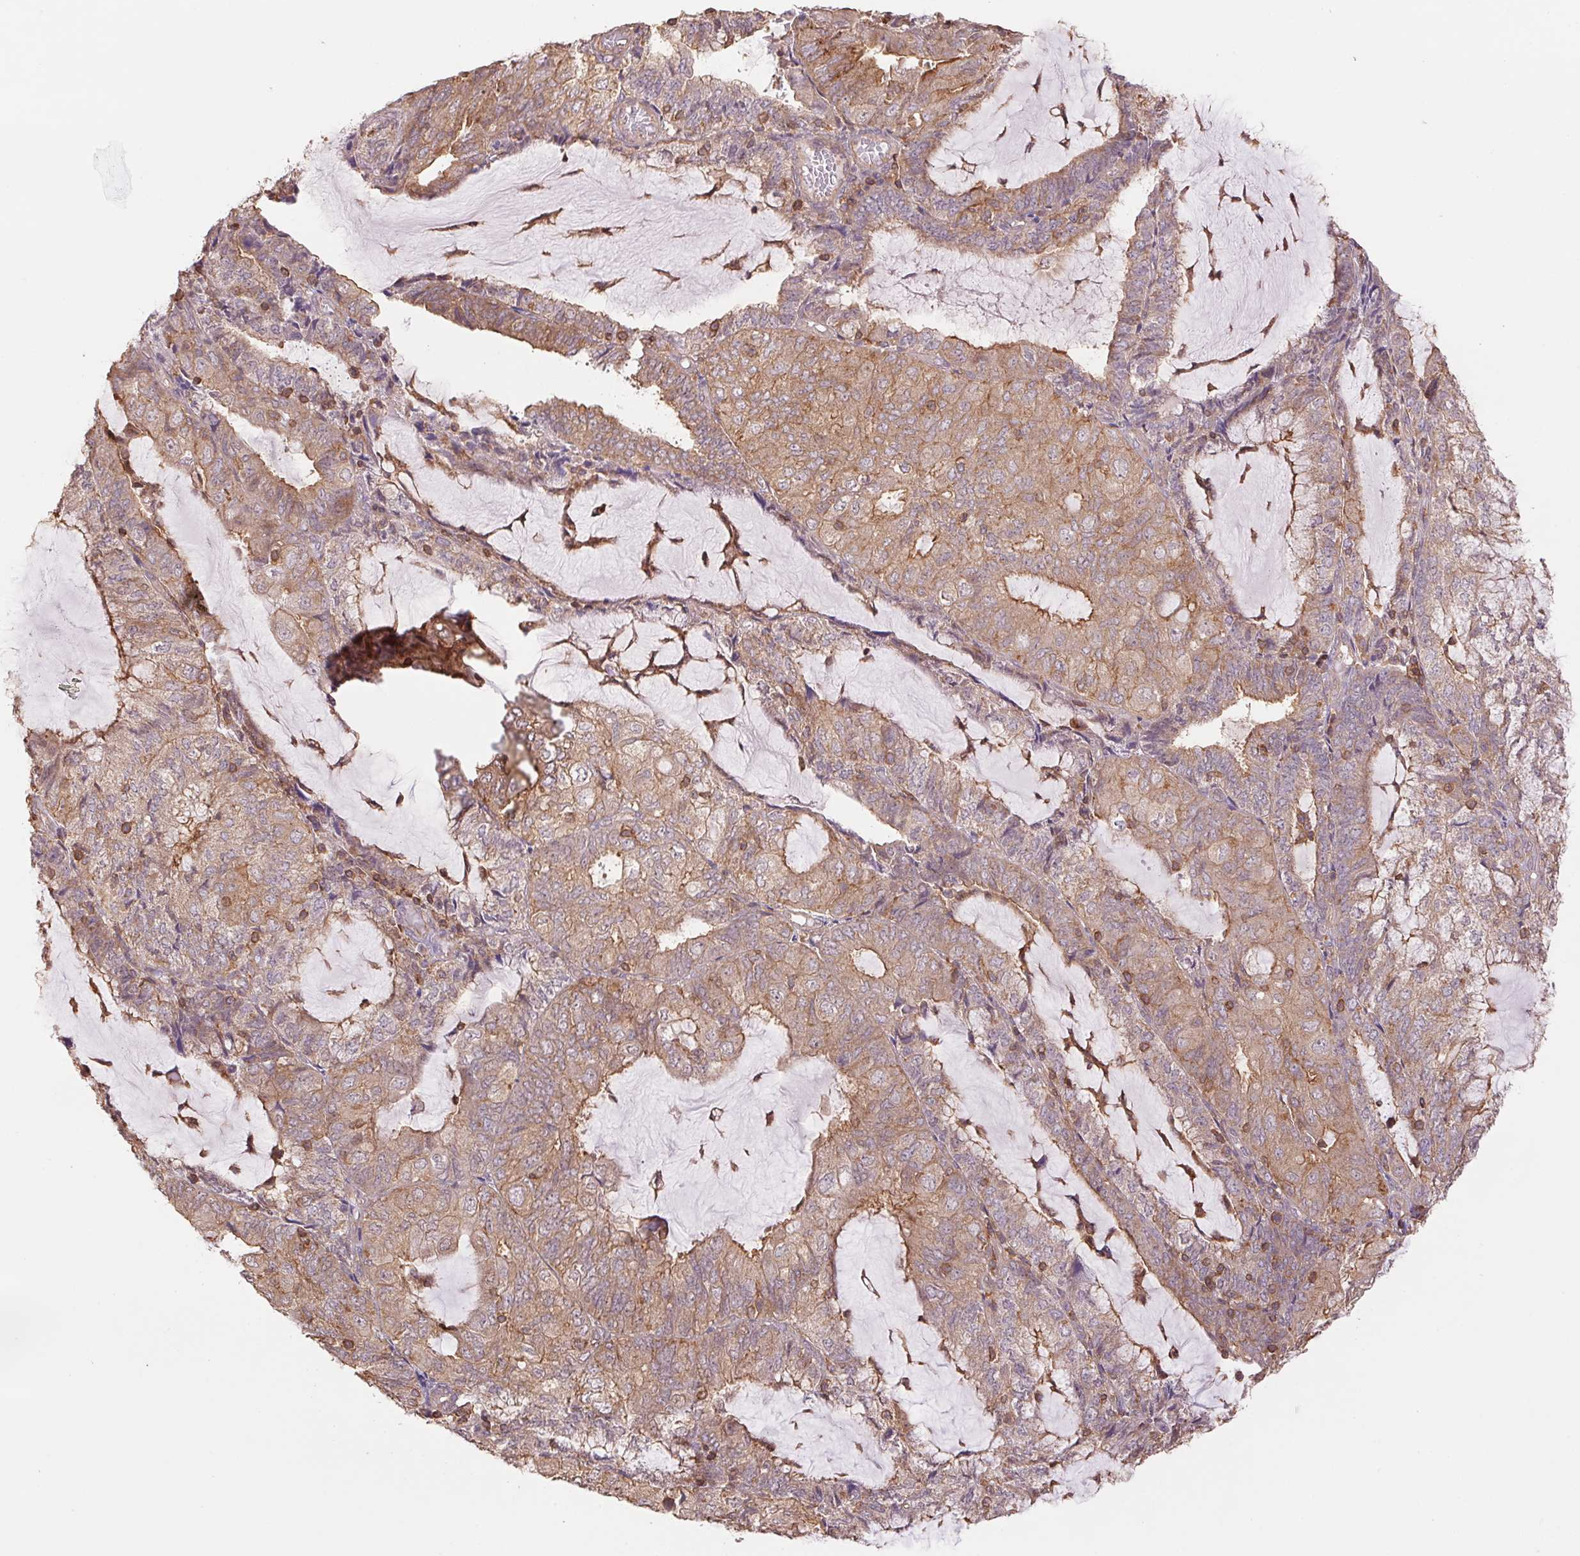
{"staining": {"intensity": "moderate", "quantity": ">75%", "location": "cytoplasmic/membranous"}, "tissue": "endometrial cancer", "cell_type": "Tumor cells", "image_type": "cancer", "snomed": [{"axis": "morphology", "description": "Adenocarcinoma, NOS"}, {"axis": "topography", "description": "Endometrium"}], "caption": "Protein positivity by IHC exhibits moderate cytoplasmic/membranous staining in about >75% of tumor cells in adenocarcinoma (endometrial).", "gene": "TUBA3D", "patient": {"sex": "female", "age": 81}}